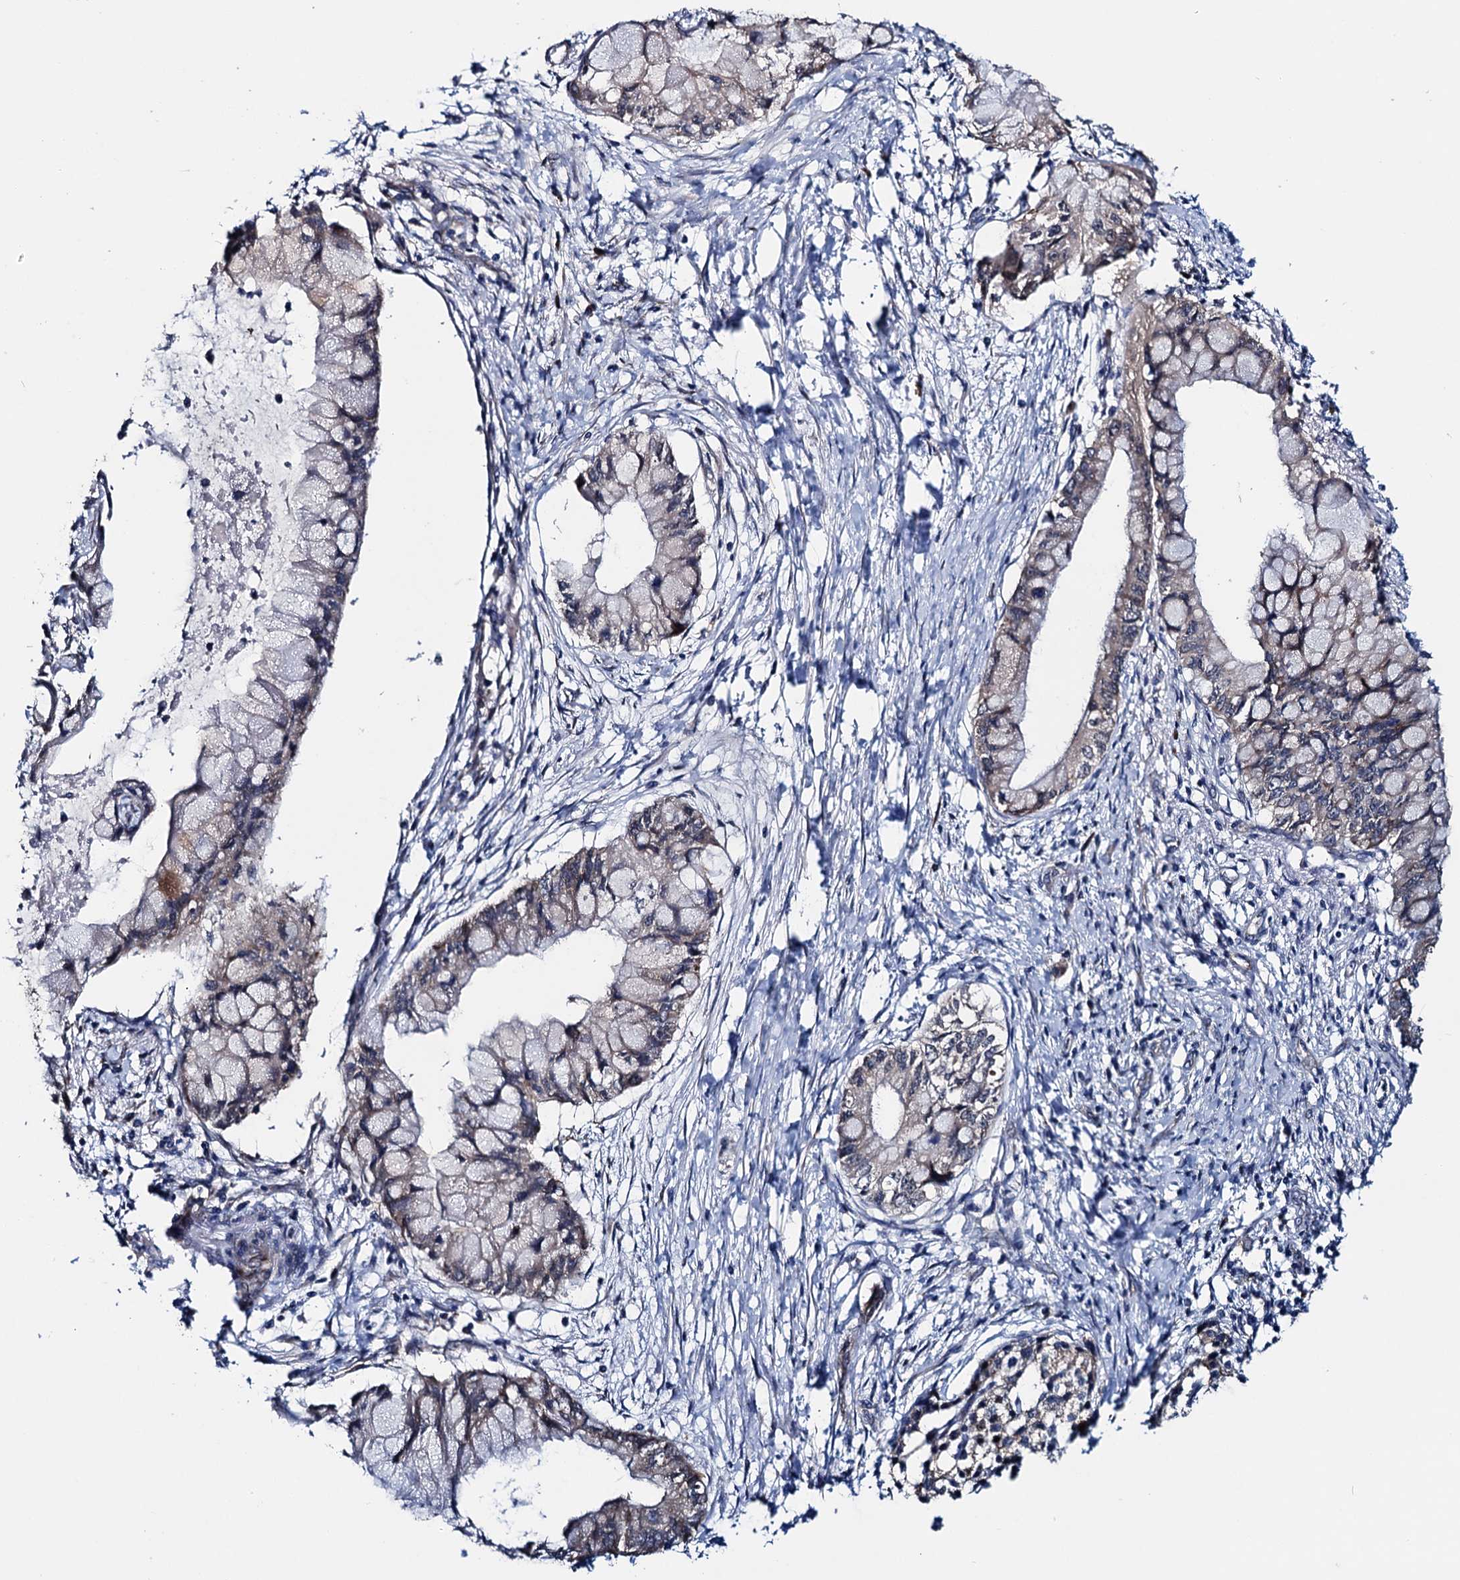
{"staining": {"intensity": "weak", "quantity": "<25%", "location": "cytoplasmic/membranous"}, "tissue": "pancreatic cancer", "cell_type": "Tumor cells", "image_type": "cancer", "snomed": [{"axis": "morphology", "description": "Adenocarcinoma, NOS"}, {"axis": "topography", "description": "Pancreas"}], "caption": "This is a photomicrograph of immunohistochemistry staining of pancreatic cancer, which shows no expression in tumor cells.", "gene": "EYA4", "patient": {"sex": "male", "age": 48}}